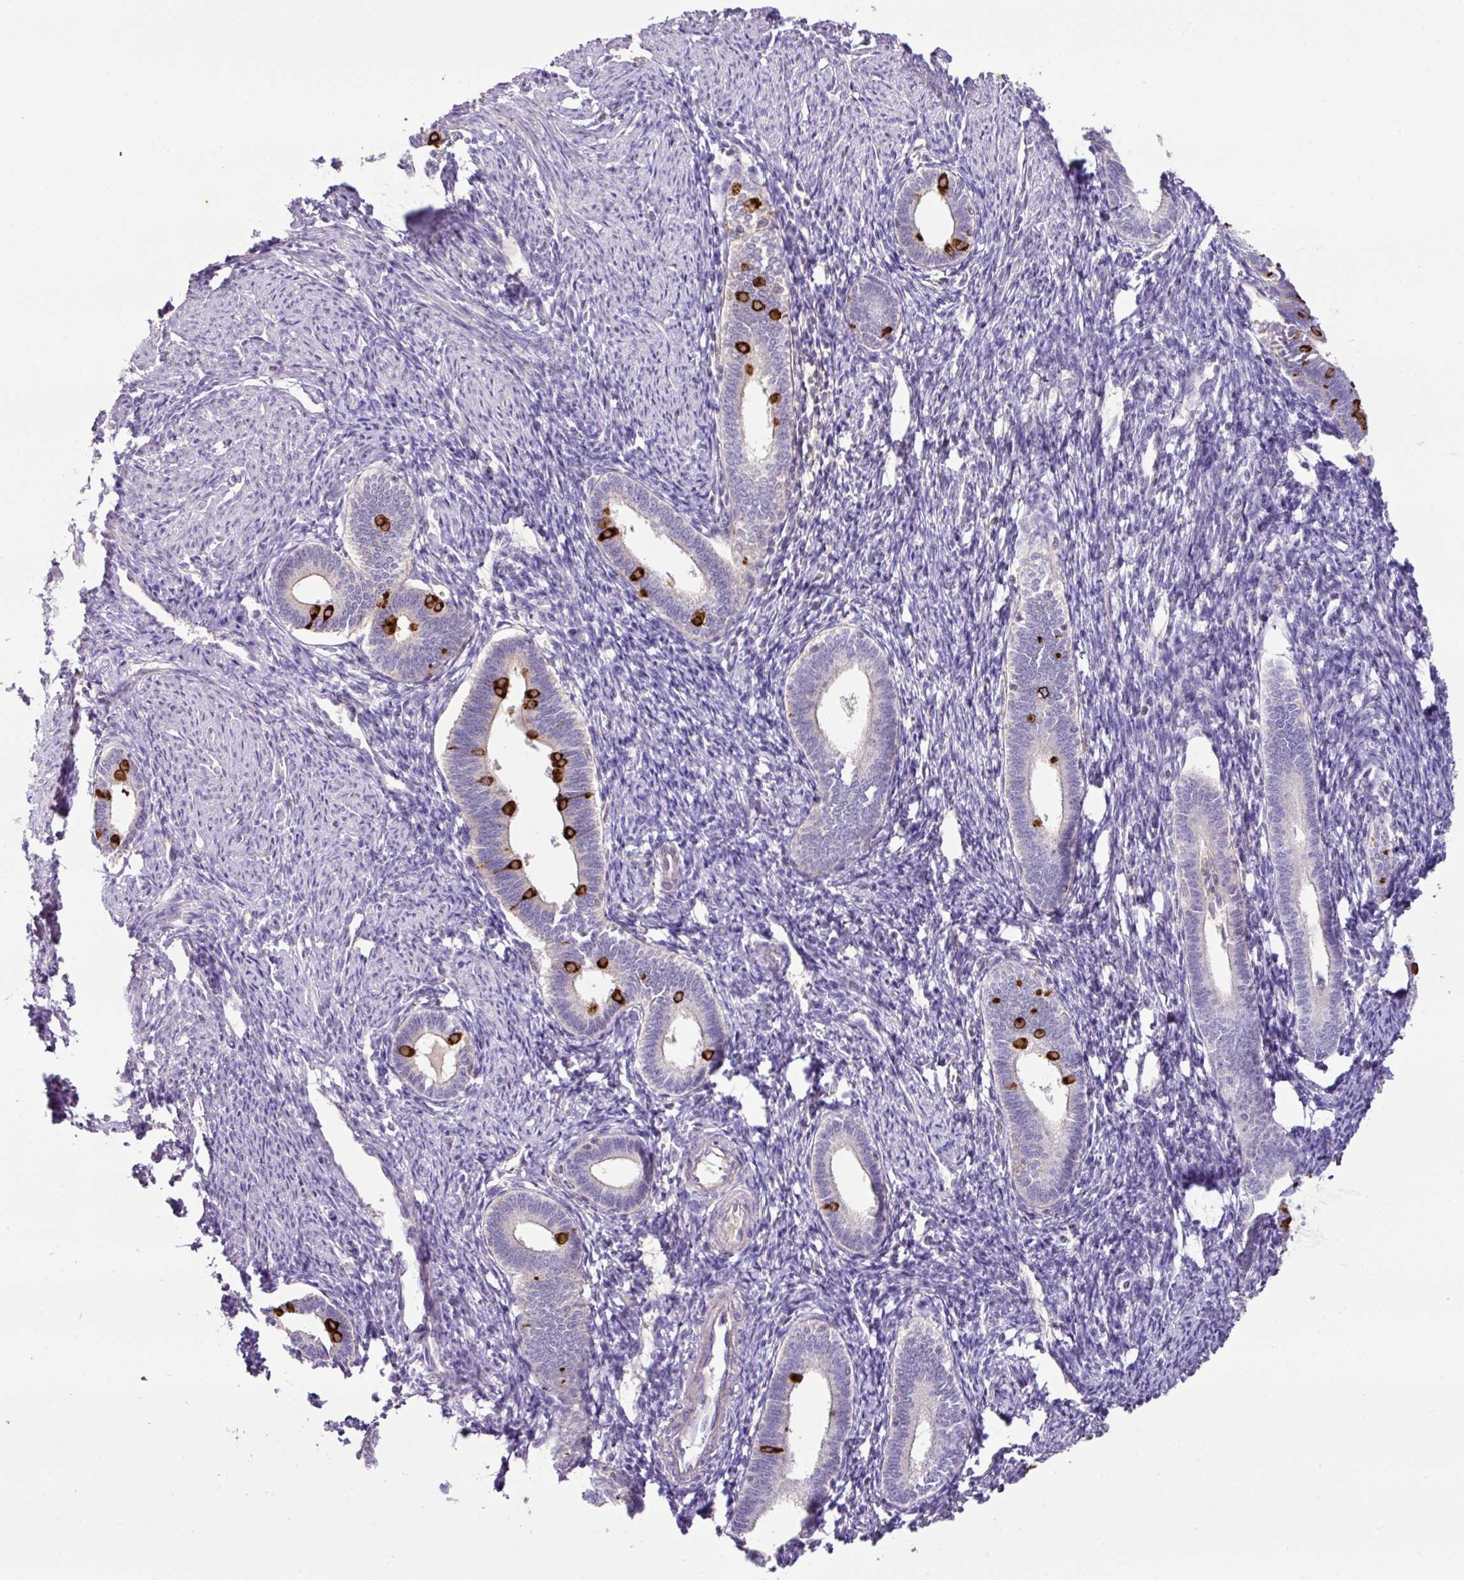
{"staining": {"intensity": "negative", "quantity": "none", "location": "none"}, "tissue": "endometrium", "cell_type": "Cells in endometrial stroma", "image_type": "normal", "snomed": [{"axis": "morphology", "description": "Normal tissue, NOS"}, {"axis": "topography", "description": "Endometrium"}], "caption": "Immunohistochemistry (IHC) of normal human endometrium shows no staining in cells in endometrial stroma.", "gene": "AGR3", "patient": {"sex": "female", "age": 41}}